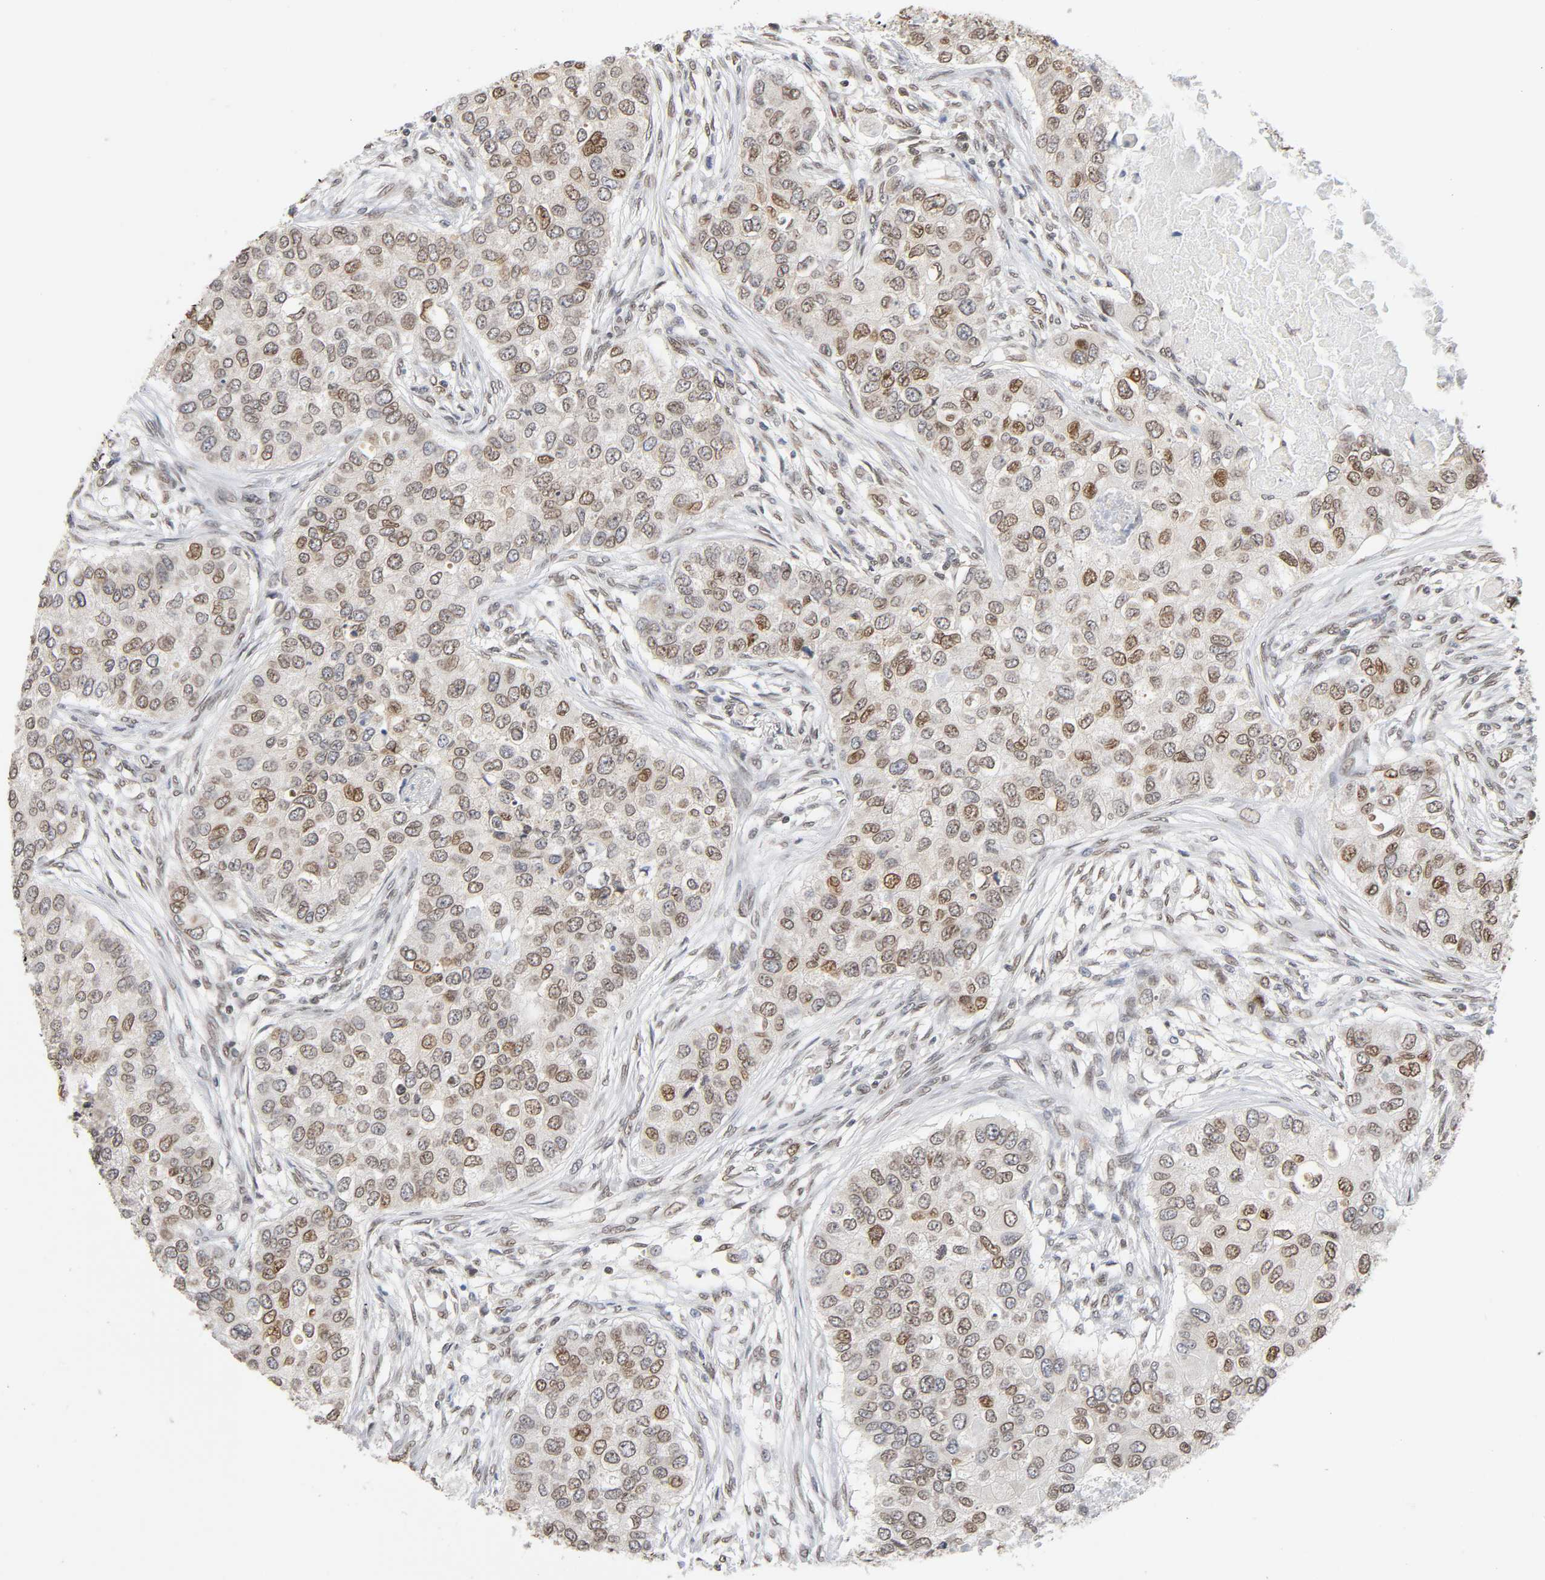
{"staining": {"intensity": "moderate", "quantity": "<25%", "location": "nuclear"}, "tissue": "breast cancer", "cell_type": "Tumor cells", "image_type": "cancer", "snomed": [{"axis": "morphology", "description": "Normal tissue, NOS"}, {"axis": "morphology", "description": "Duct carcinoma"}, {"axis": "topography", "description": "Breast"}], "caption": "Moderate nuclear protein expression is present in about <25% of tumor cells in breast cancer.", "gene": "SUMO1", "patient": {"sex": "female", "age": 49}}